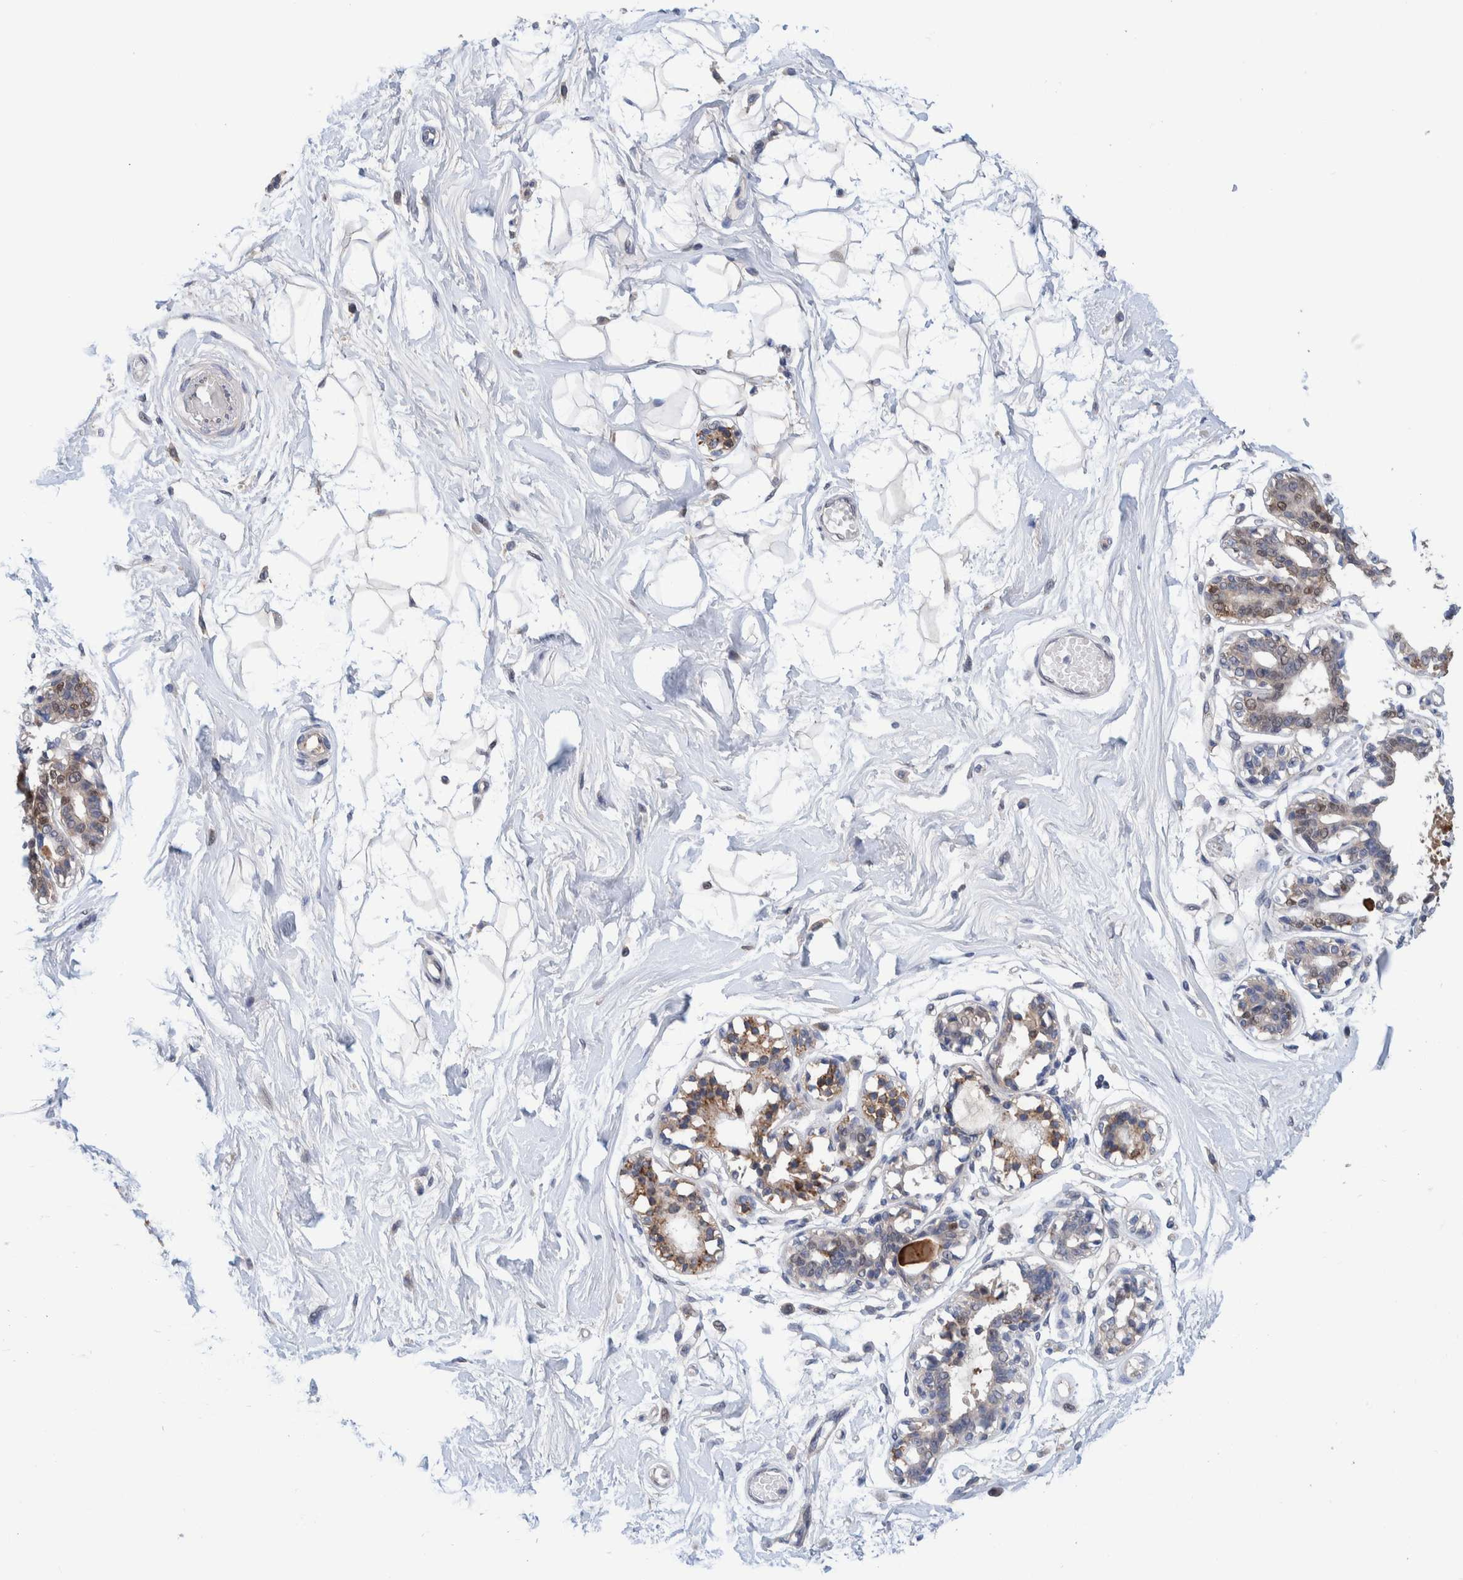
{"staining": {"intensity": "negative", "quantity": "none", "location": "none"}, "tissue": "breast", "cell_type": "Adipocytes", "image_type": "normal", "snomed": [{"axis": "morphology", "description": "Normal tissue, NOS"}, {"axis": "topography", "description": "Breast"}], "caption": "Adipocytes are negative for brown protein staining in benign breast. (DAB (3,3'-diaminobenzidine) immunohistochemistry visualized using brightfield microscopy, high magnification).", "gene": "PFAS", "patient": {"sex": "female", "age": 45}}